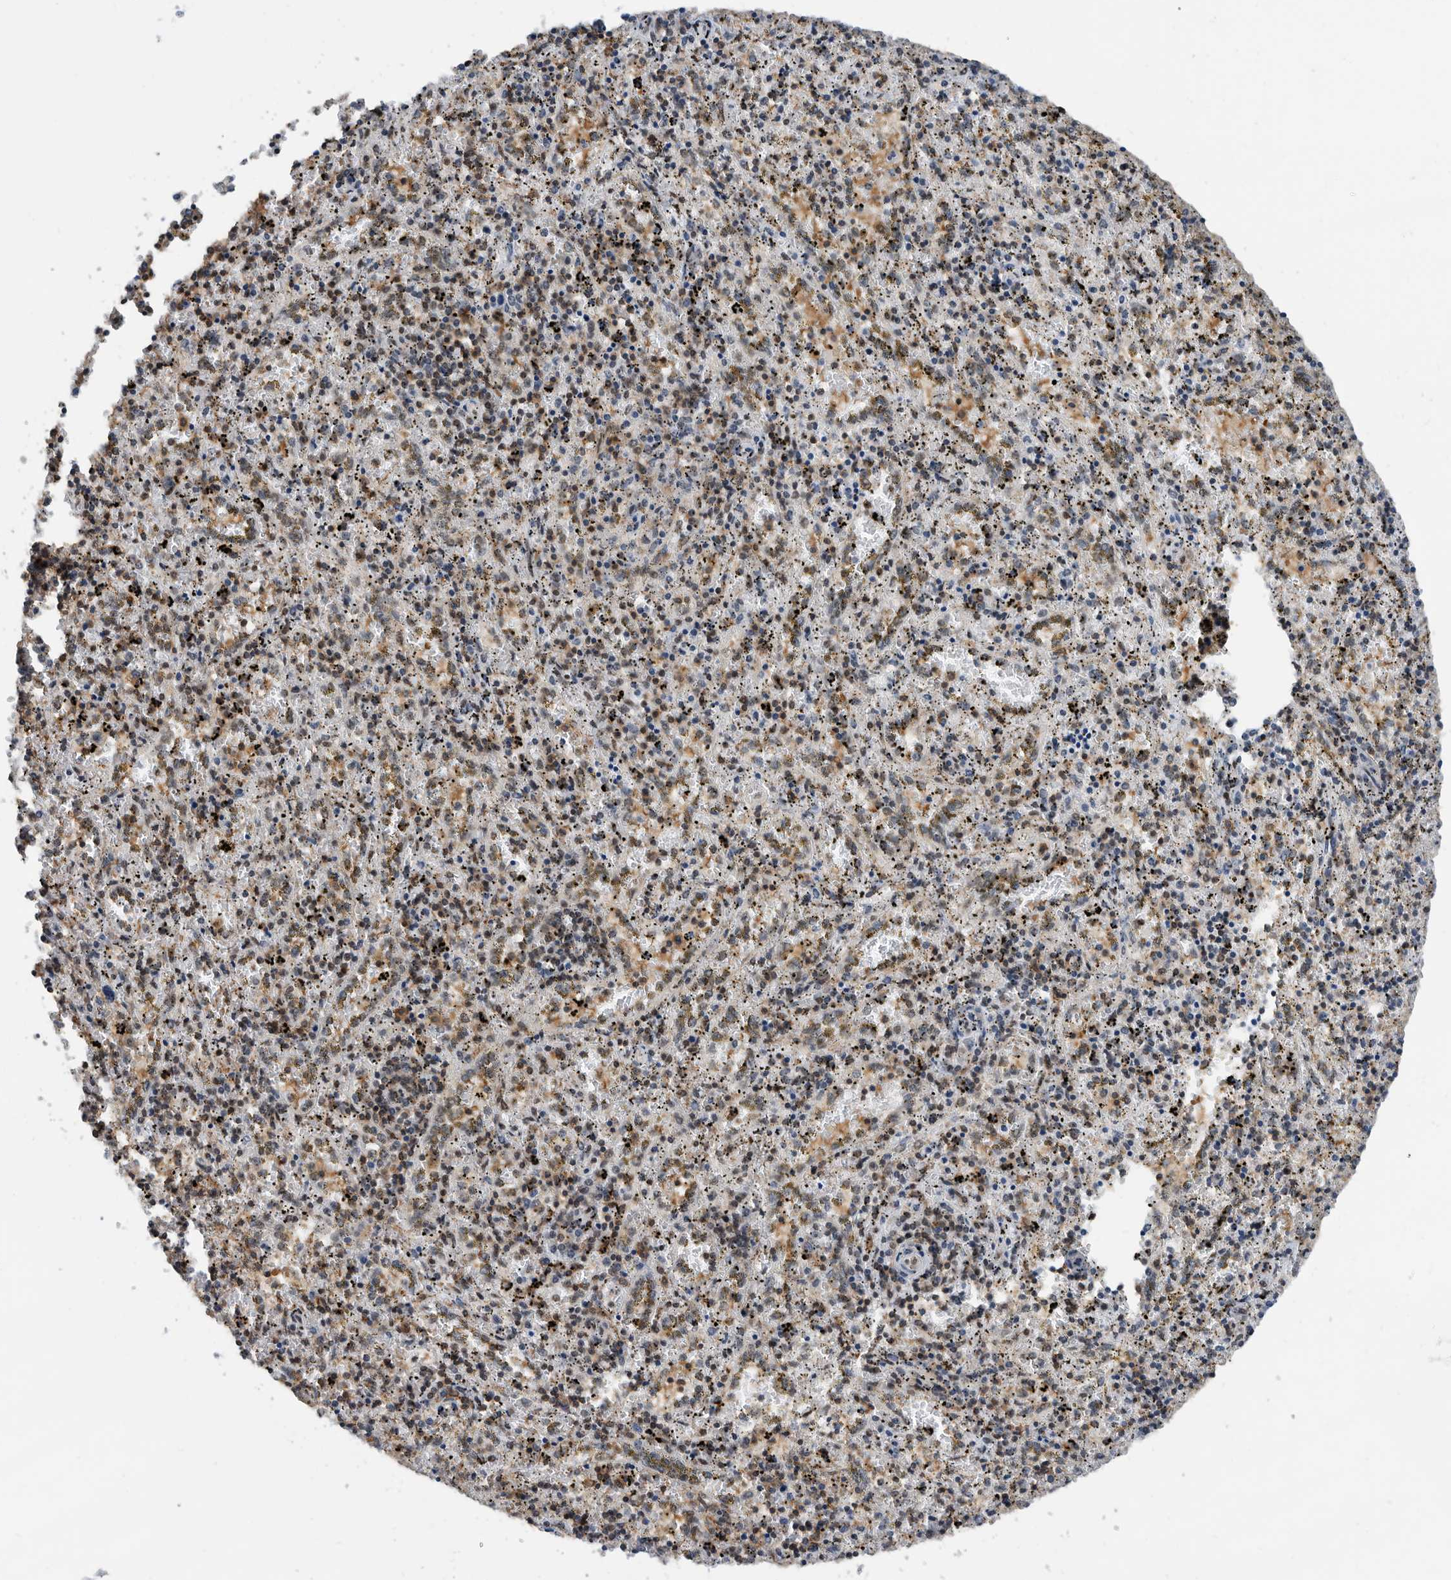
{"staining": {"intensity": "moderate", "quantity": "25%-75%", "location": "cytoplasmic/membranous"}, "tissue": "spleen", "cell_type": "Cells in red pulp", "image_type": "normal", "snomed": [{"axis": "morphology", "description": "Normal tissue, NOS"}, {"axis": "topography", "description": "Spleen"}], "caption": "Immunohistochemistry photomicrograph of normal spleen stained for a protein (brown), which exhibits medium levels of moderate cytoplasmic/membranous staining in about 25%-75% of cells in red pulp.", "gene": "ZNF260", "patient": {"sex": "male", "age": 11}}